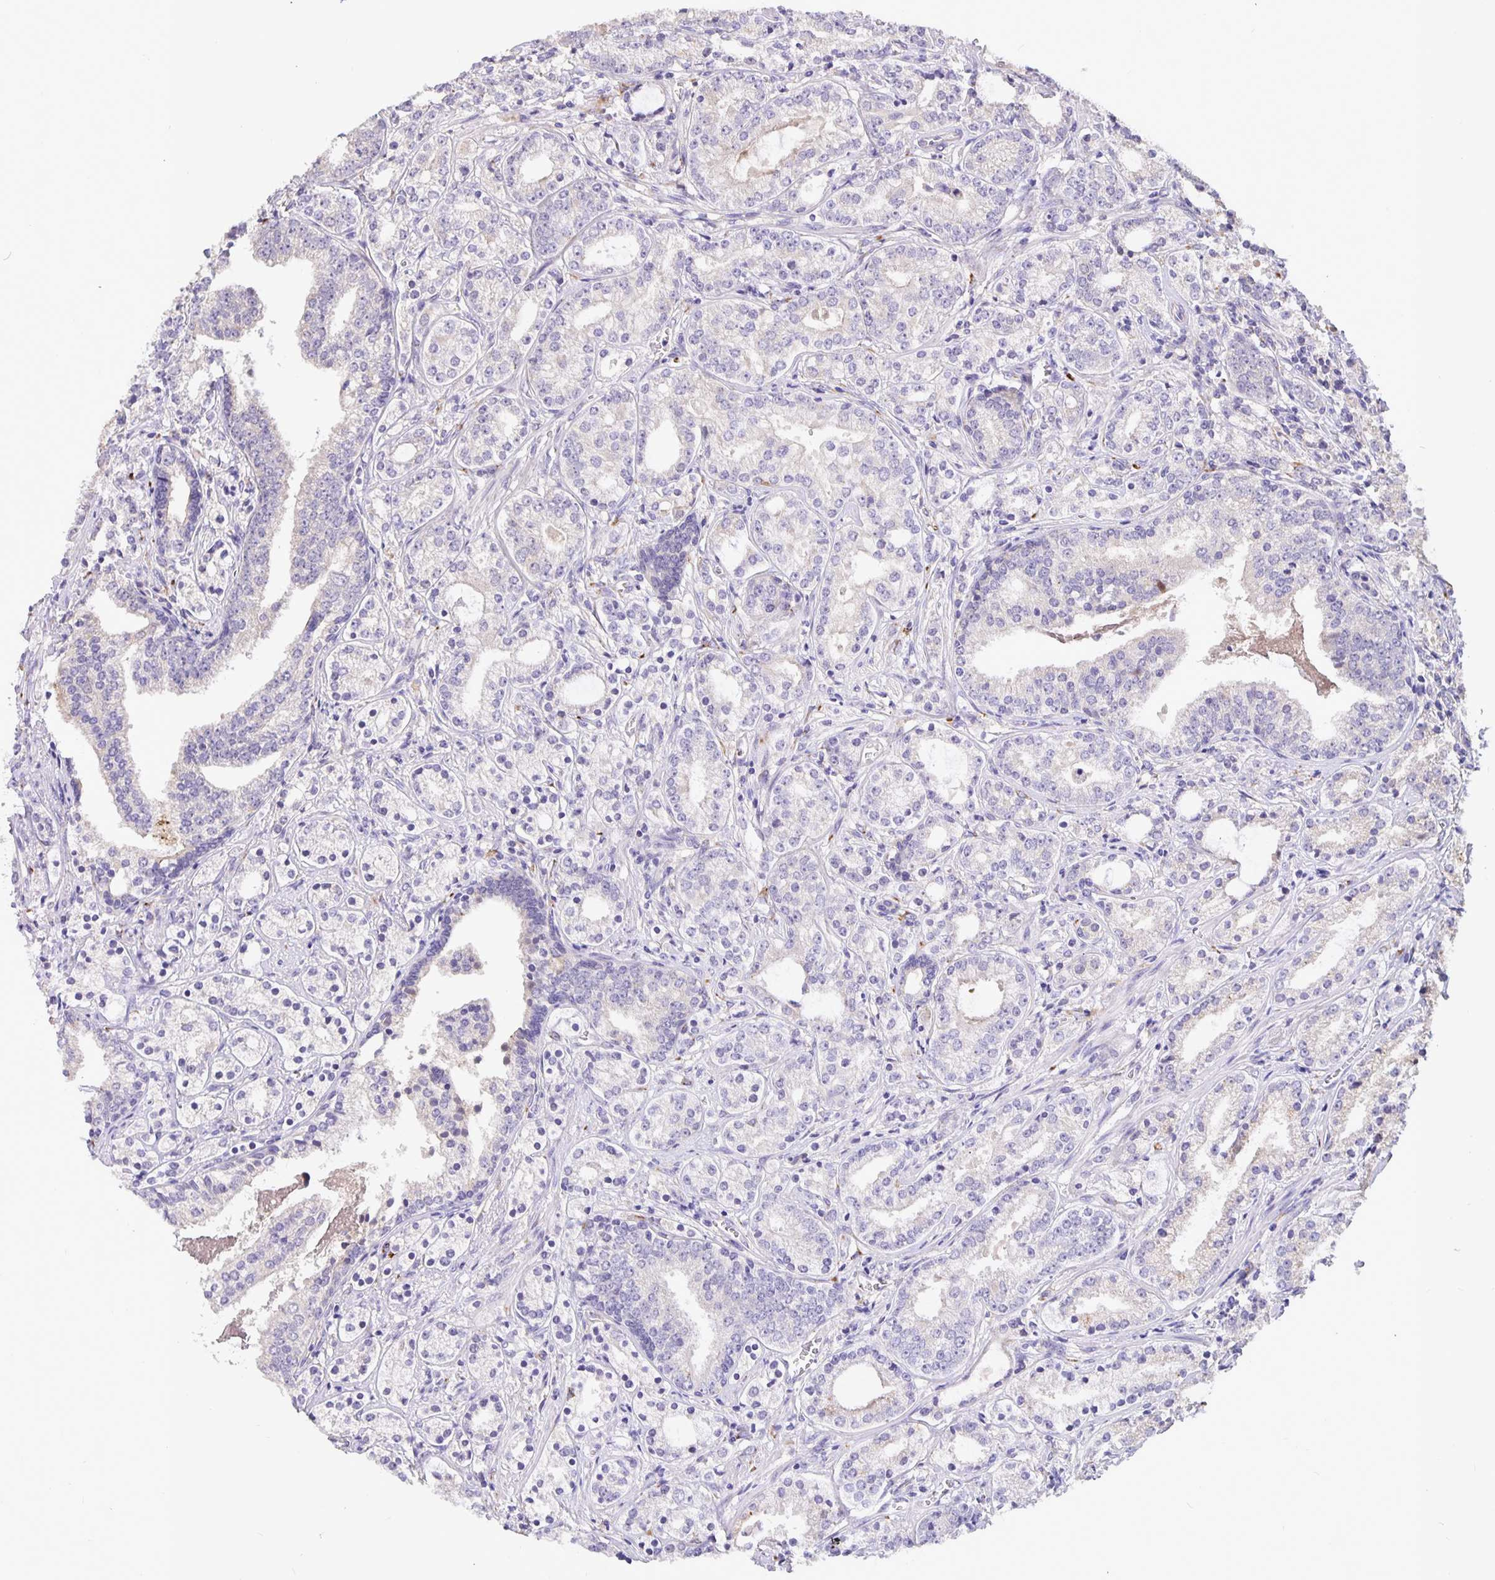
{"staining": {"intensity": "negative", "quantity": "none", "location": "none"}, "tissue": "prostate cancer", "cell_type": "Tumor cells", "image_type": "cancer", "snomed": [{"axis": "morphology", "description": "Adenocarcinoma, Medium grade"}, {"axis": "topography", "description": "Prostate"}], "caption": "A photomicrograph of prostate cancer stained for a protein displays no brown staining in tumor cells.", "gene": "EML6", "patient": {"sex": "male", "age": 57}}